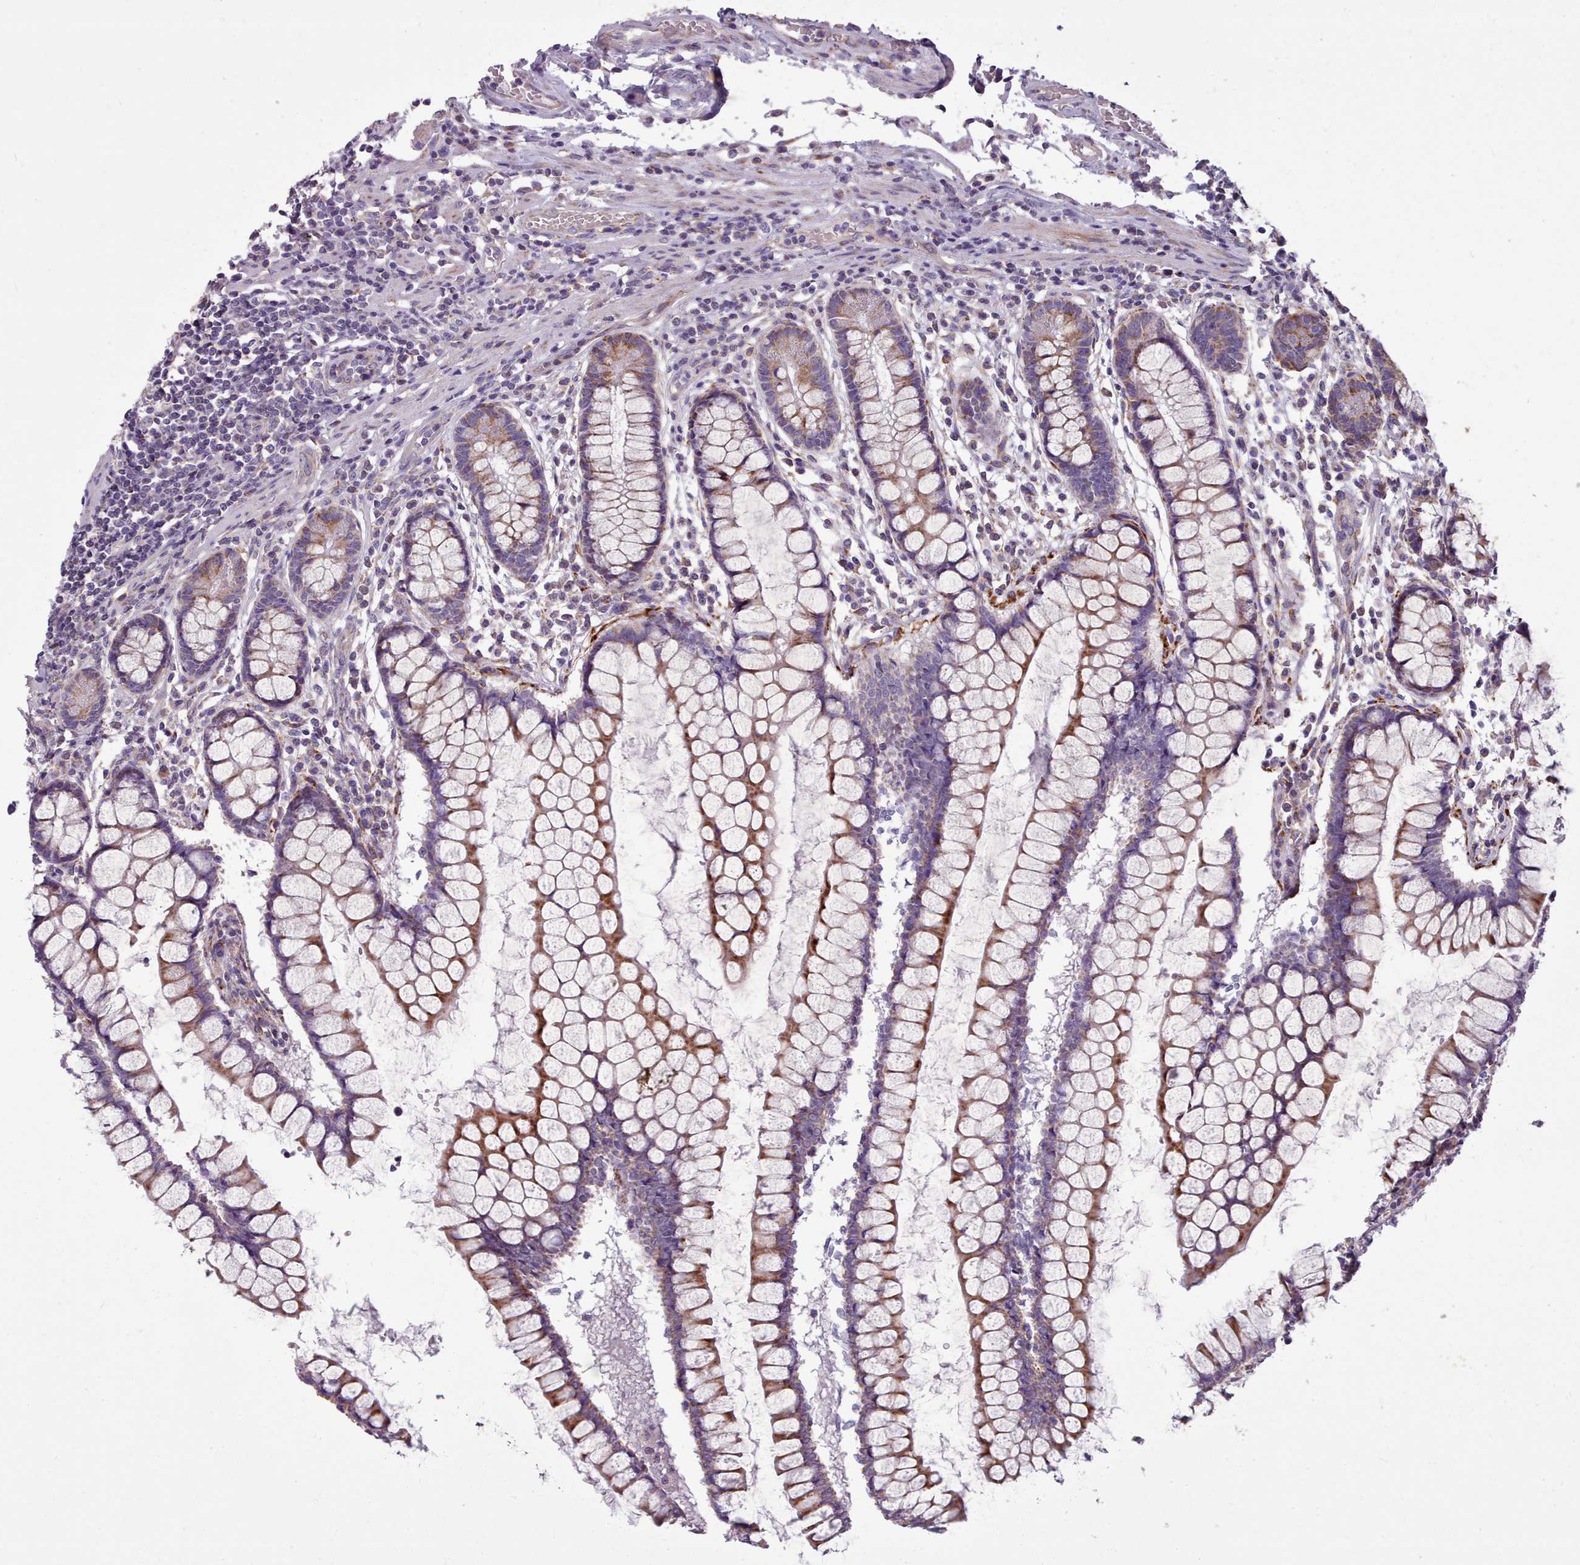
{"staining": {"intensity": "weak", "quantity": "<25%", "location": "cytoplasmic/membranous"}, "tissue": "colon", "cell_type": "Endothelial cells", "image_type": "normal", "snomed": [{"axis": "morphology", "description": "Normal tissue, NOS"}, {"axis": "morphology", "description": "Adenocarcinoma, NOS"}, {"axis": "topography", "description": "Colon"}], "caption": "Unremarkable colon was stained to show a protein in brown. There is no significant positivity in endothelial cells.", "gene": "FKBP10", "patient": {"sex": "female", "age": 55}}